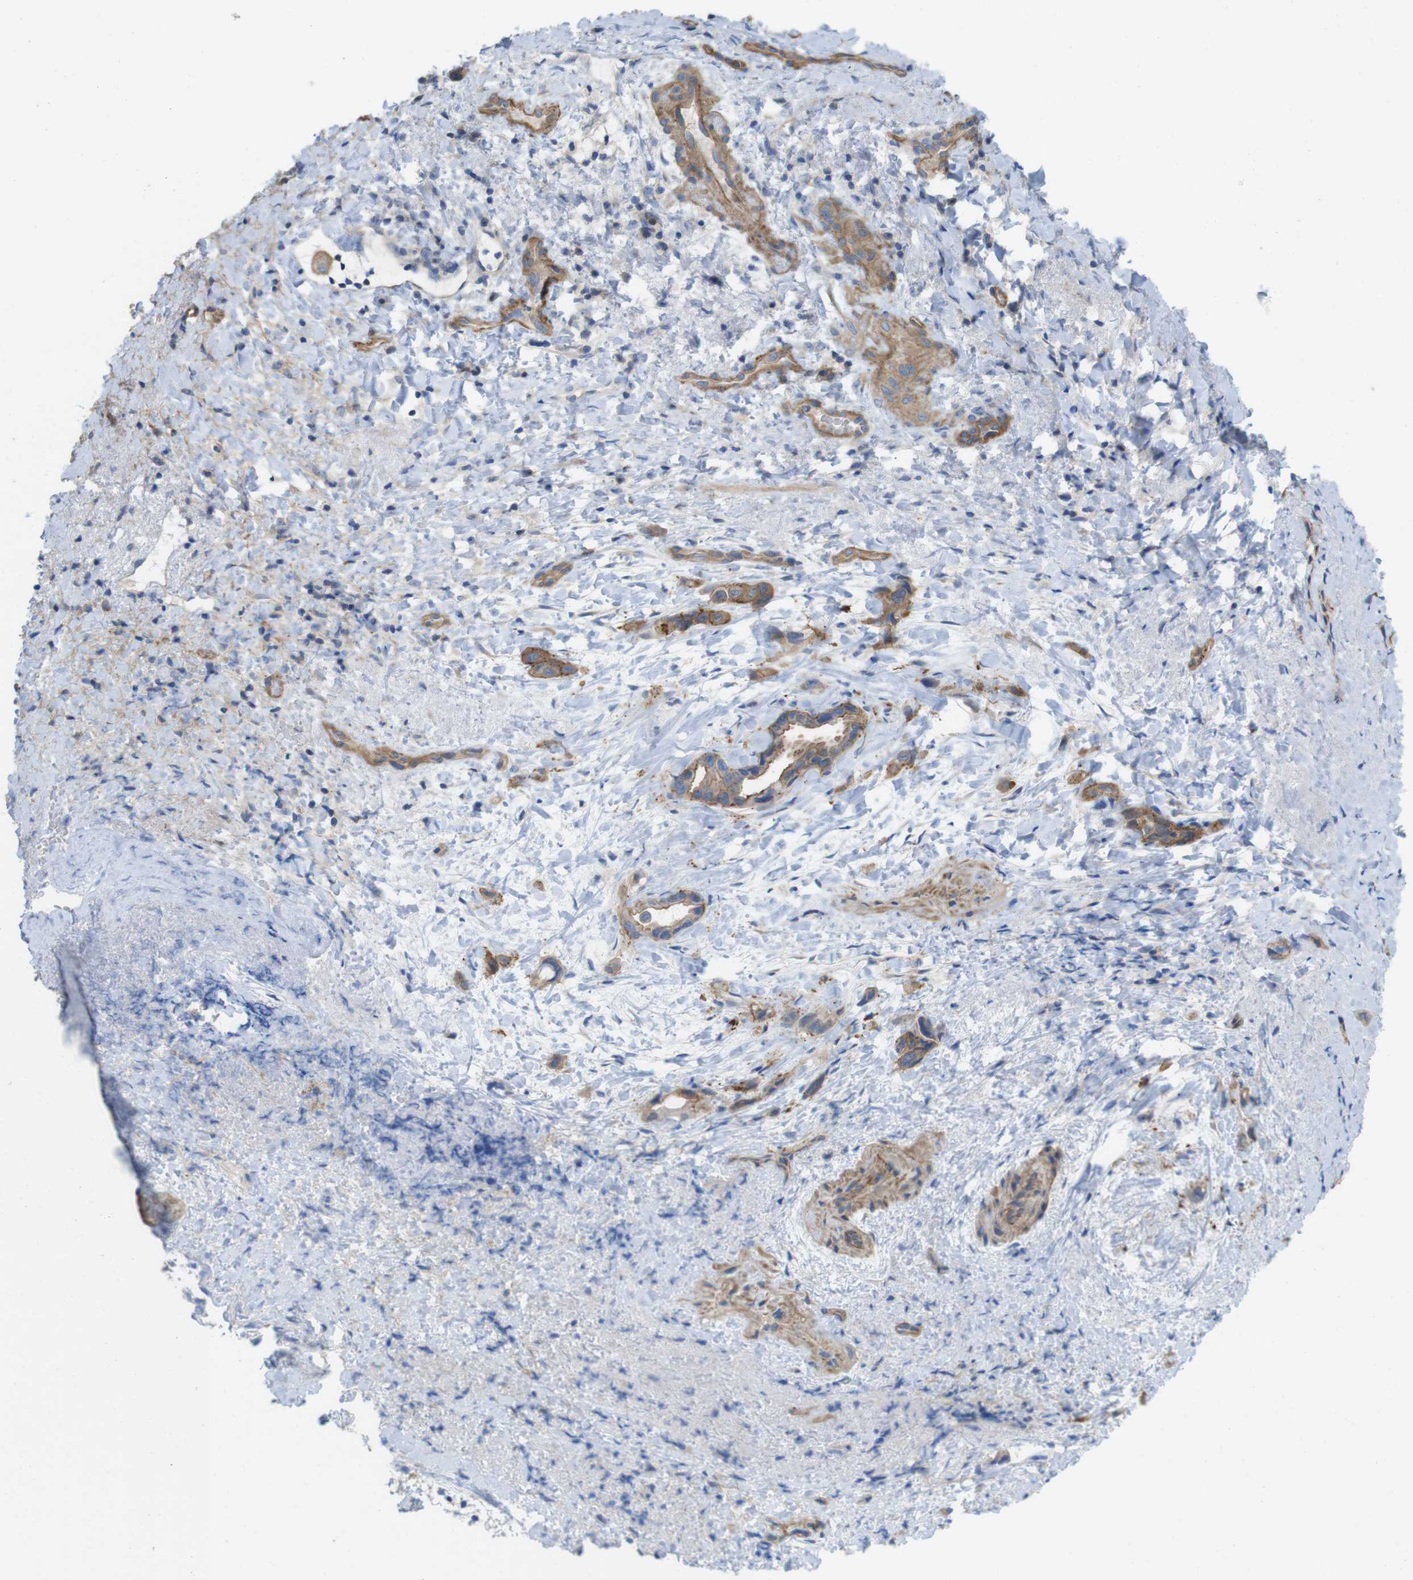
{"staining": {"intensity": "moderate", "quantity": ">75%", "location": "cytoplasmic/membranous"}, "tissue": "liver cancer", "cell_type": "Tumor cells", "image_type": "cancer", "snomed": [{"axis": "morphology", "description": "Cholangiocarcinoma"}, {"axis": "topography", "description": "Liver"}], "caption": "Tumor cells exhibit medium levels of moderate cytoplasmic/membranous expression in approximately >75% of cells in human liver cancer. (DAB (3,3'-diaminobenzidine) = brown stain, brightfield microscopy at high magnification).", "gene": "PREX2", "patient": {"sex": "female", "age": 65}}